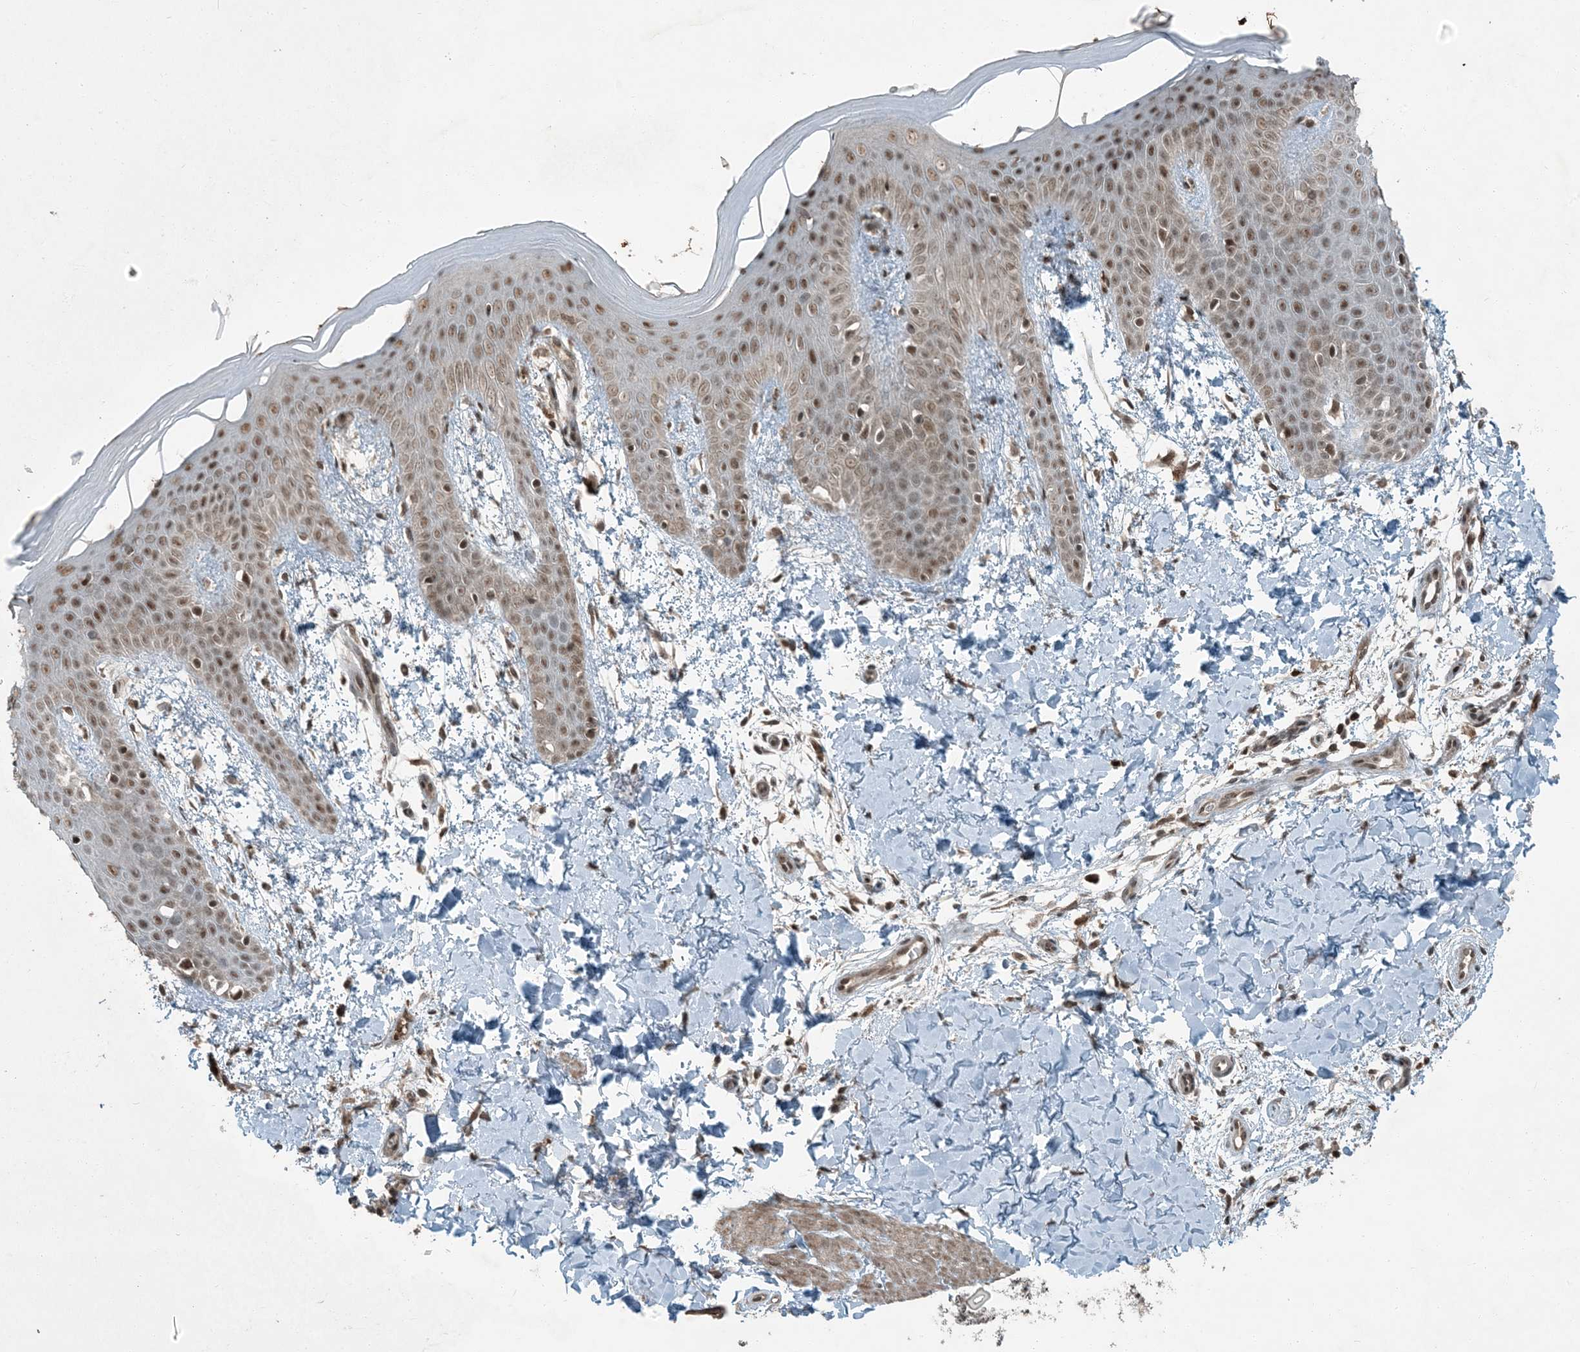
{"staining": {"intensity": "moderate", "quantity": ">75%", "location": "cytoplasmic/membranous,nuclear"}, "tissue": "skin", "cell_type": "Fibroblasts", "image_type": "normal", "snomed": [{"axis": "morphology", "description": "Normal tissue, NOS"}, {"axis": "topography", "description": "Skin"}], "caption": "An immunohistochemistry image of normal tissue is shown. Protein staining in brown highlights moderate cytoplasmic/membranous,nuclear positivity in skin within fibroblasts.", "gene": "TRAPPC12", "patient": {"sex": "male", "age": 36}}